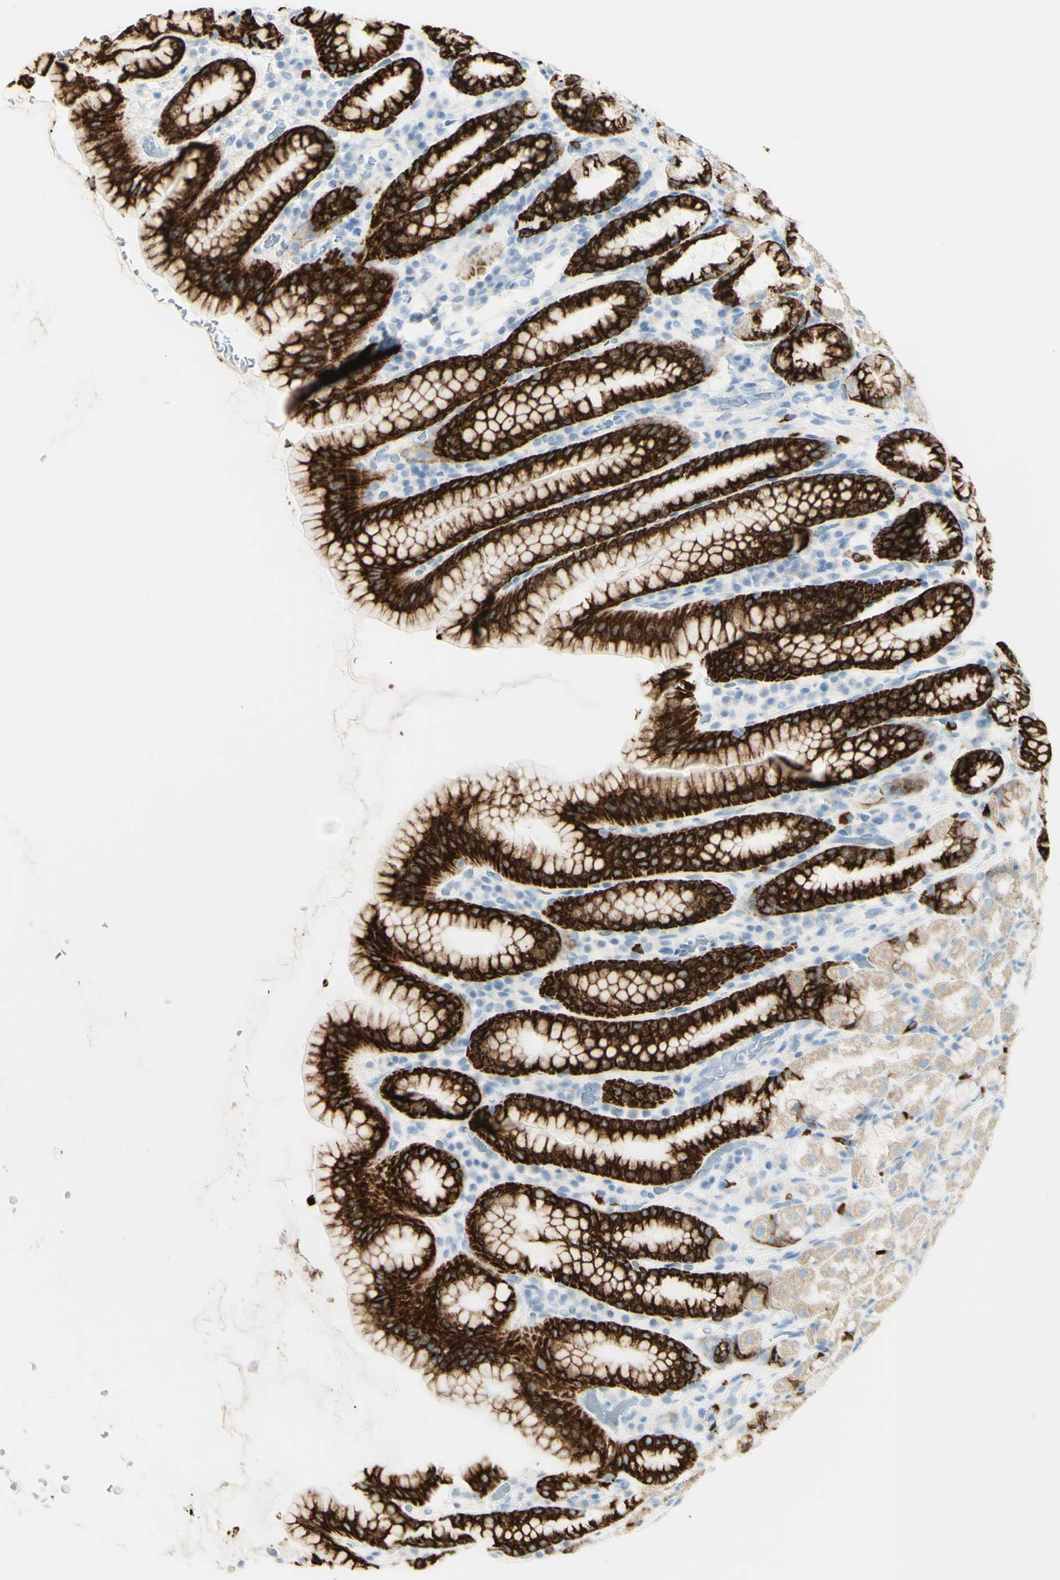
{"staining": {"intensity": "strong", "quantity": "25%-75%", "location": "cytoplasmic/membranous"}, "tissue": "stomach", "cell_type": "Glandular cells", "image_type": "normal", "snomed": [{"axis": "morphology", "description": "Normal tissue, NOS"}, {"axis": "topography", "description": "Stomach, upper"}], "caption": "A photomicrograph of stomach stained for a protein exhibits strong cytoplasmic/membranous brown staining in glandular cells.", "gene": "LETM1", "patient": {"sex": "male", "age": 68}}